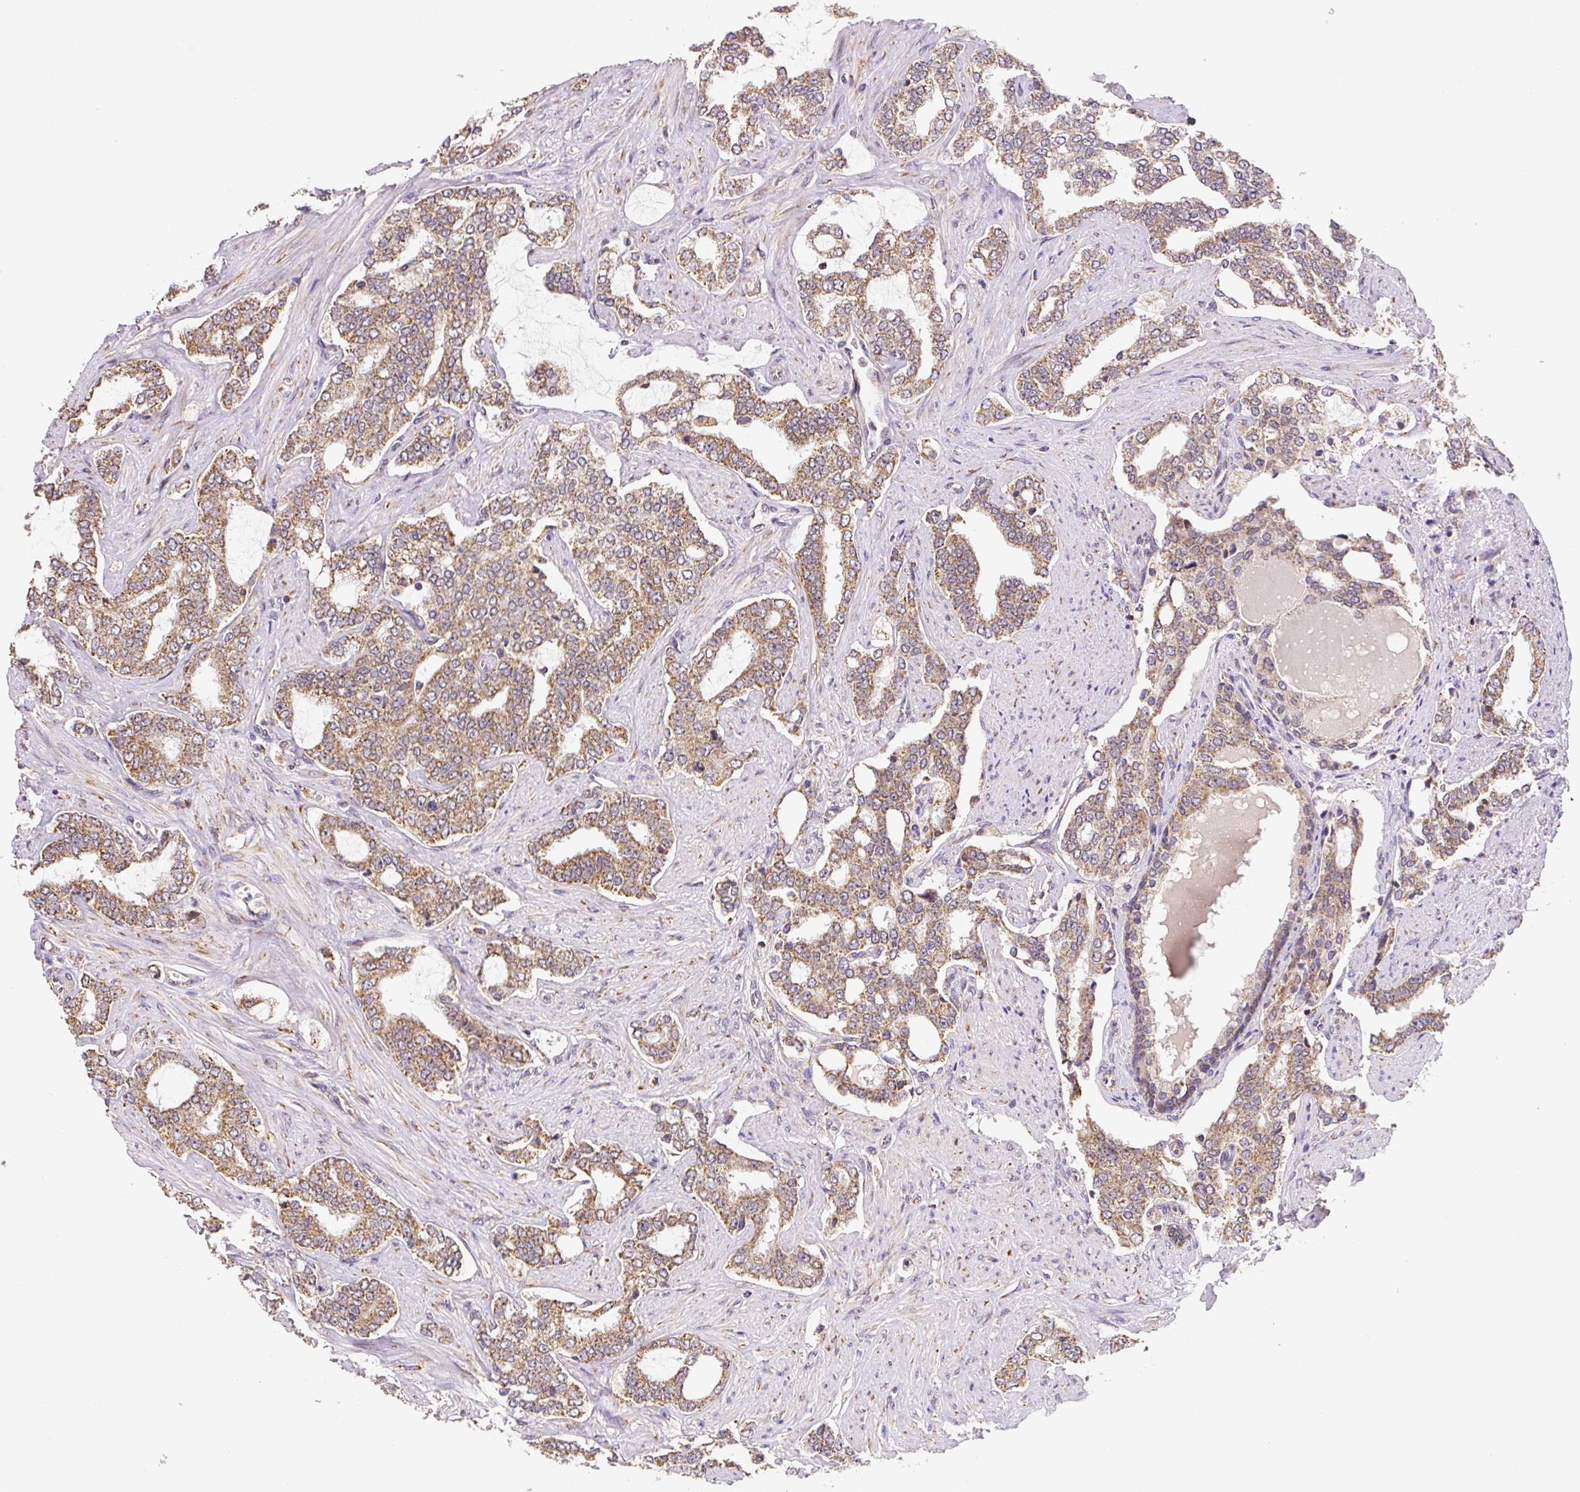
{"staining": {"intensity": "moderate", "quantity": ">75%", "location": "cytoplasmic/membranous"}, "tissue": "prostate cancer", "cell_type": "Tumor cells", "image_type": "cancer", "snomed": [{"axis": "morphology", "description": "Adenocarcinoma, High grade"}, {"axis": "topography", "description": "Prostate"}], "caption": "Prostate high-grade adenocarcinoma stained for a protein exhibits moderate cytoplasmic/membranous positivity in tumor cells. (brown staining indicates protein expression, while blue staining denotes nuclei).", "gene": "MFSD9", "patient": {"sex": "male", "age": 64}}